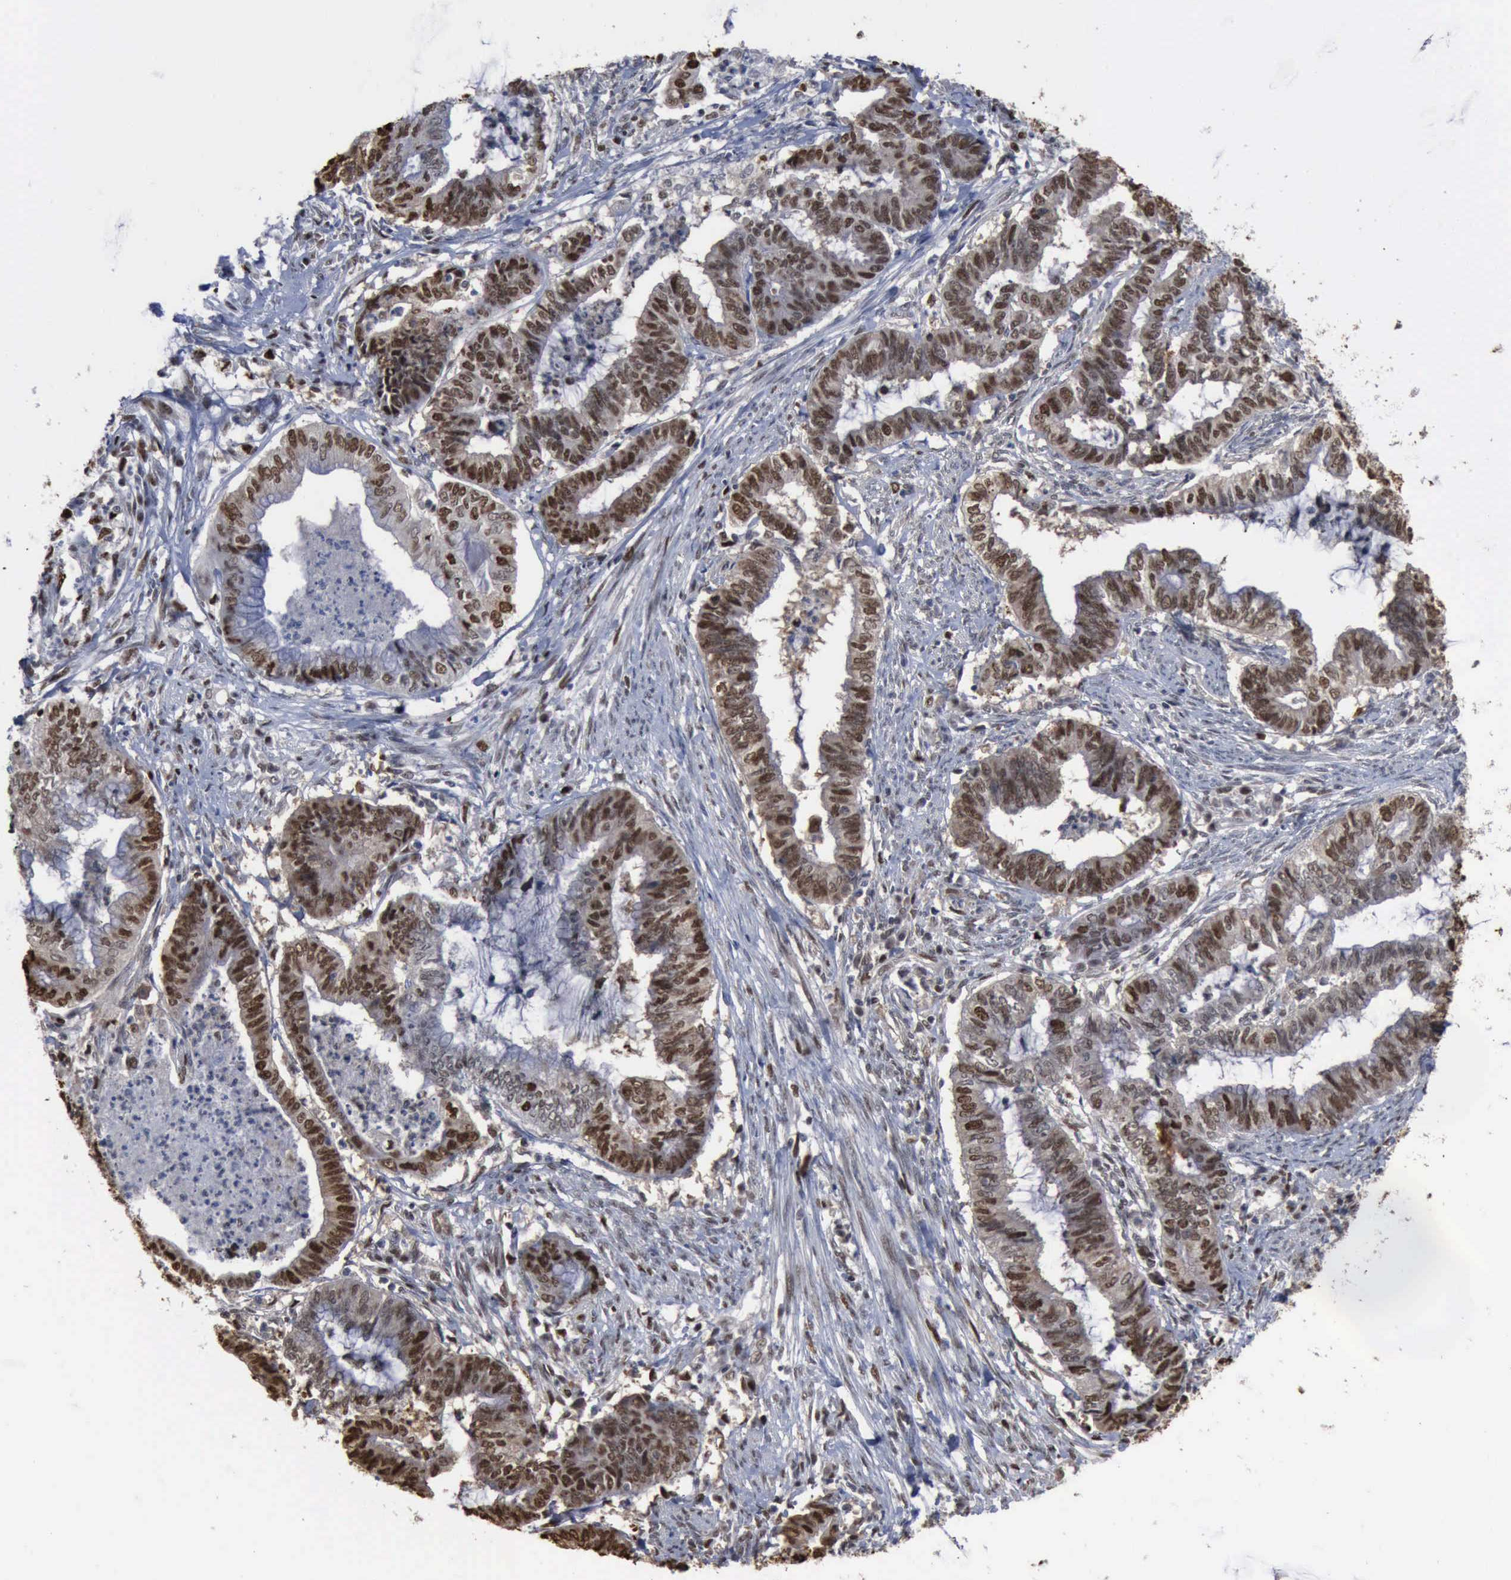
{"staining": {"intensity": "moderate", "quantity": ">75%", "location": "nuclear"}, "tissue": "endometrial cancer", "cell_type": "Tumor cells", "image_type": "cancer", "snomed": [{"axis": "morphology", "description": "Necrosis, NOS"}, {"axis": "morphology", "description": "Adenocarcinoma, NOS"}, {"axis": "topography", "description": "Endometrium"}], "caption": "An IHC histopathology image of neoplastic tissue is shown. Protein staining in brown highlights moderate nuclear positivity in adenocarcinoma (endometrial) within tumor cells.", "gene": "PCNA", "patient": {"sex": "female", "age": 79}}